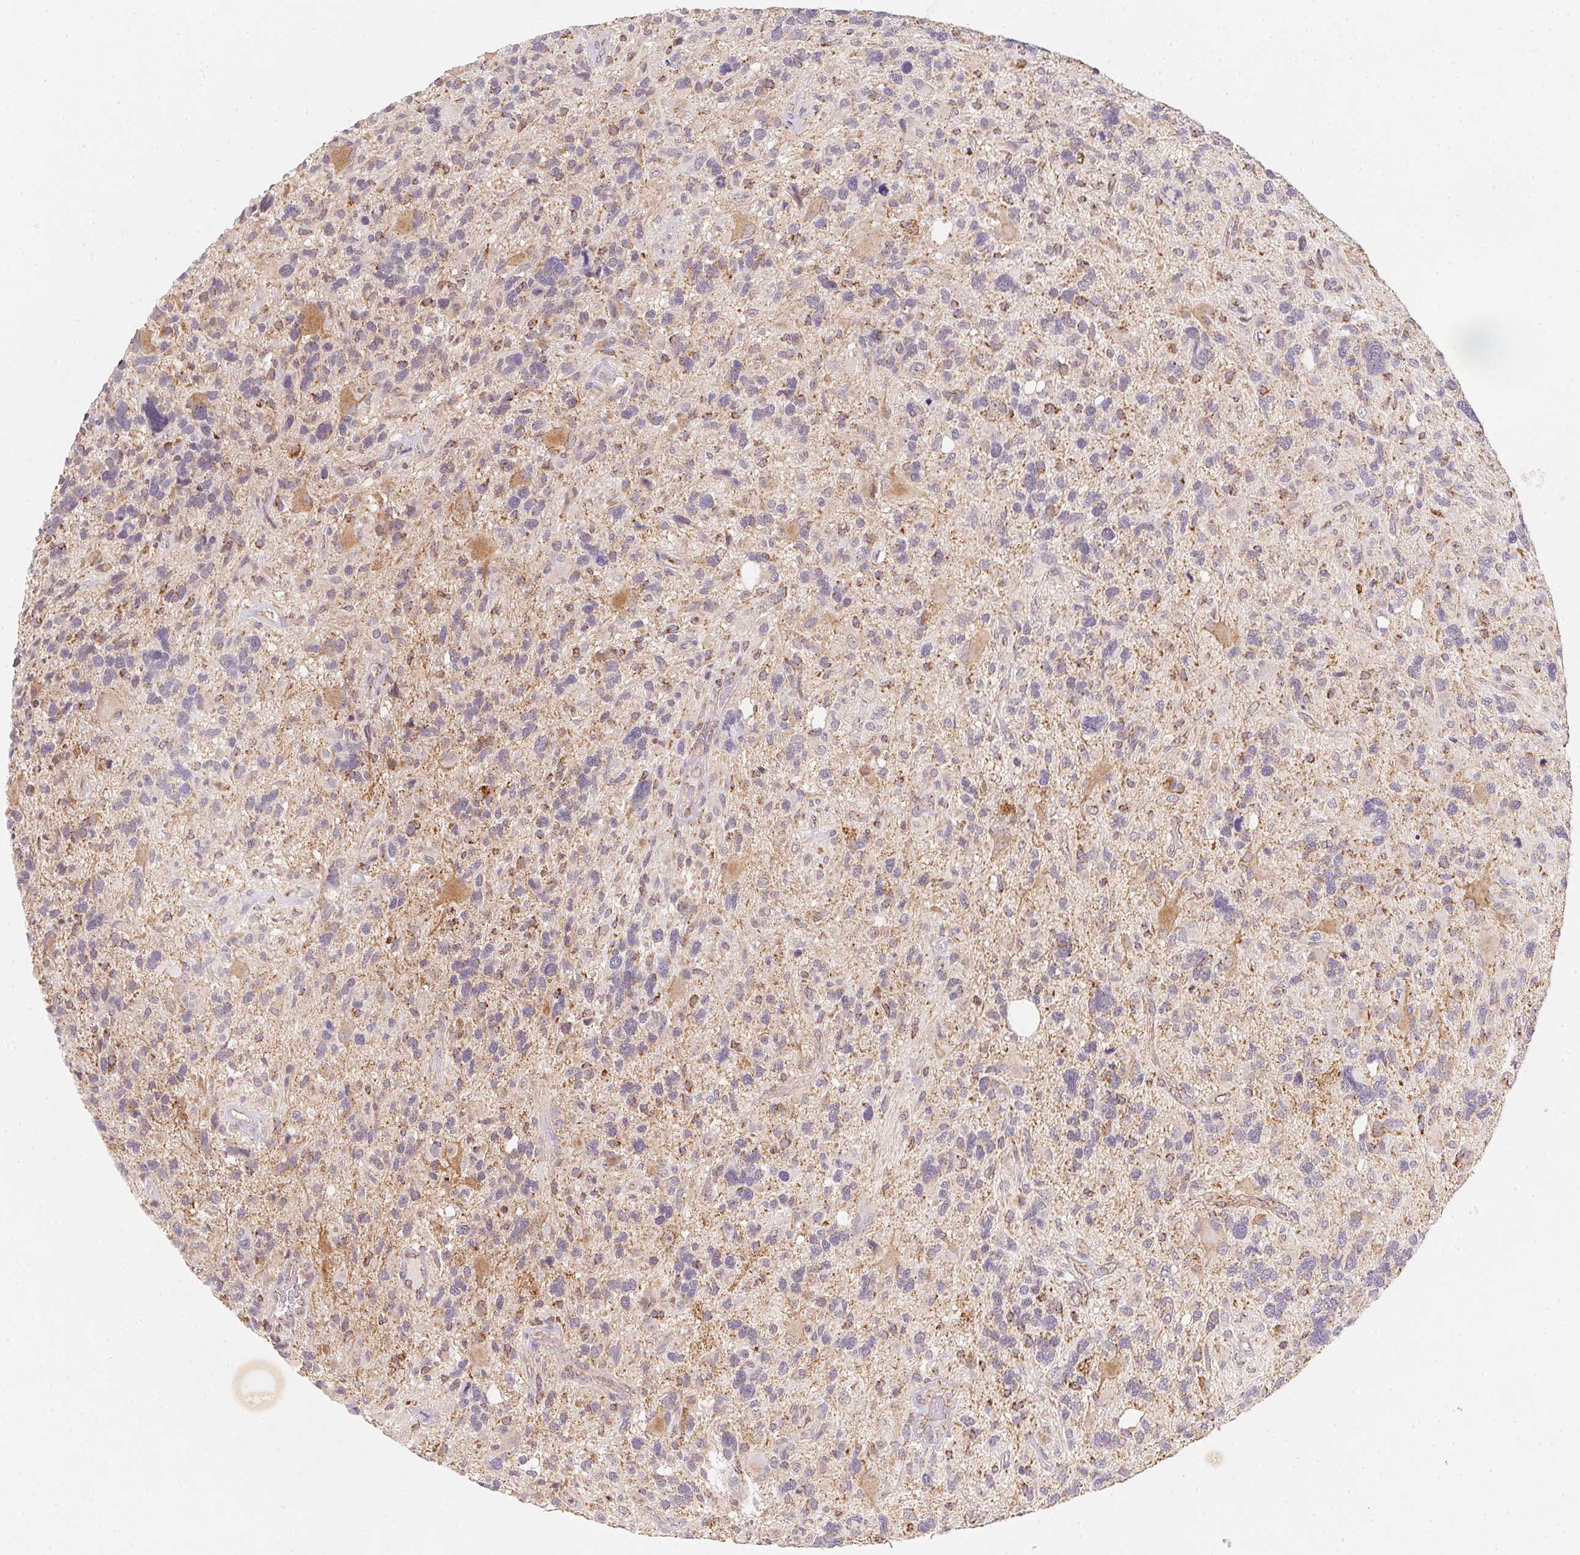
{"staining": {"intensity": "negative", "quantity": "none", "location": "none"}, "tissue": "glioma", "cell_type": "Tumor cells", "image_type": "cancer", "snomed": [{"axis": "morphology", "description": "Glioma, malignant, High grade"}, {"axis": "topography", "description": "Brain"}], "caption": "This is an immunohistochemistry micrograph of human glioma. There is no expression in tumor cells.", "gene": "NDUFS6", "patient": {"sex": "male", "age": 49}}